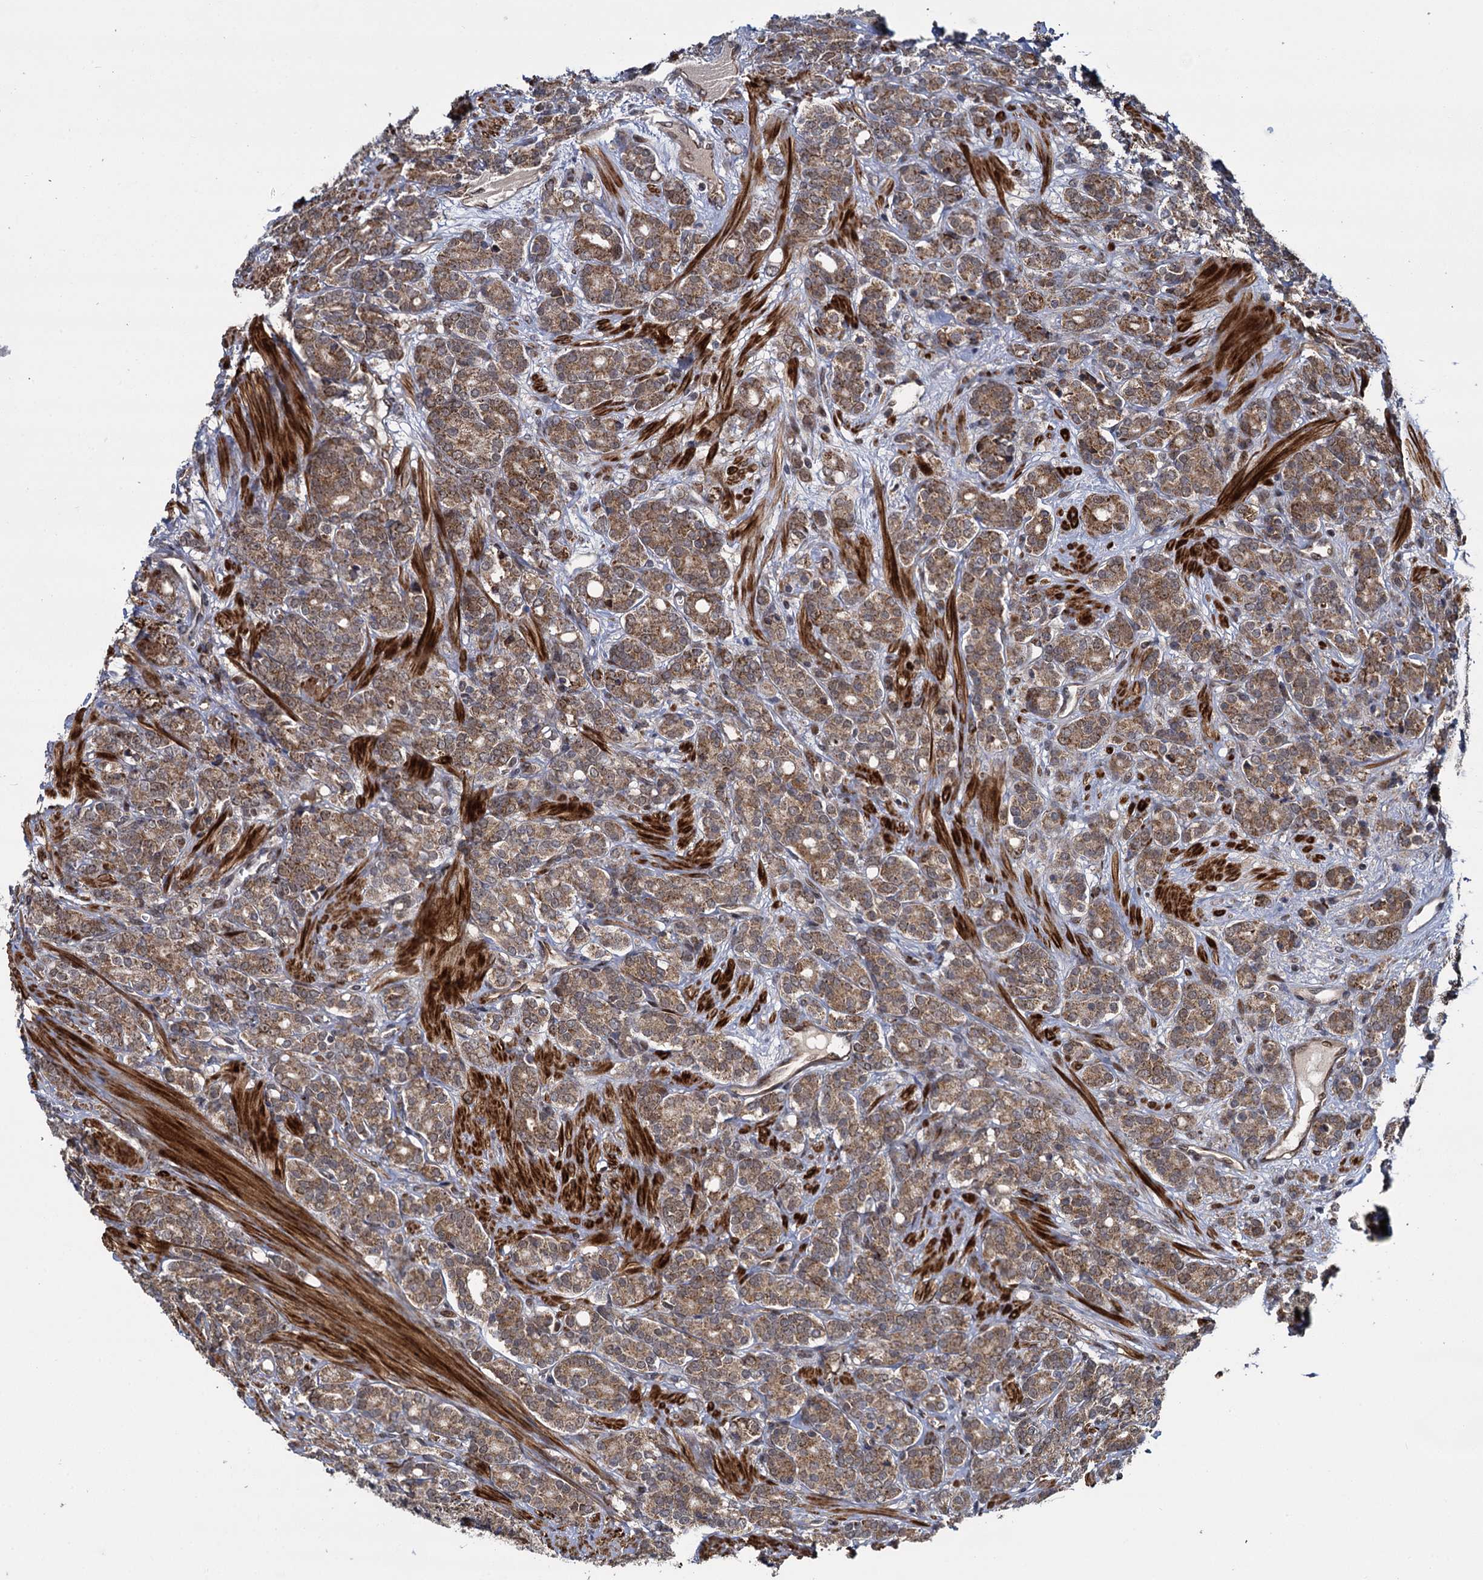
{"staining": {"intensity": "moderate", "quantity": ">75%", "location": "cytoplasmic/membranous"}, "tissue": "prostate cancer", "cell_type": "Tumor cells", "image_type": "cancer", "snomed": [{"axis": "morphology", "description": "Adenocarcinoma, High grade"}, {"axis": "topography", "description": "Prostate"}], "caption": "A medium amount of moderate cytoplasmic/membranous expression is present in about >75% of tumor cells in prostate adenocarcinoma (high-grade) tissue. (DAB IHC with brightfield microscopy, high magnification).", "gene": "GAL3ST4", "patient": {"sex": "male", "age": 62}}